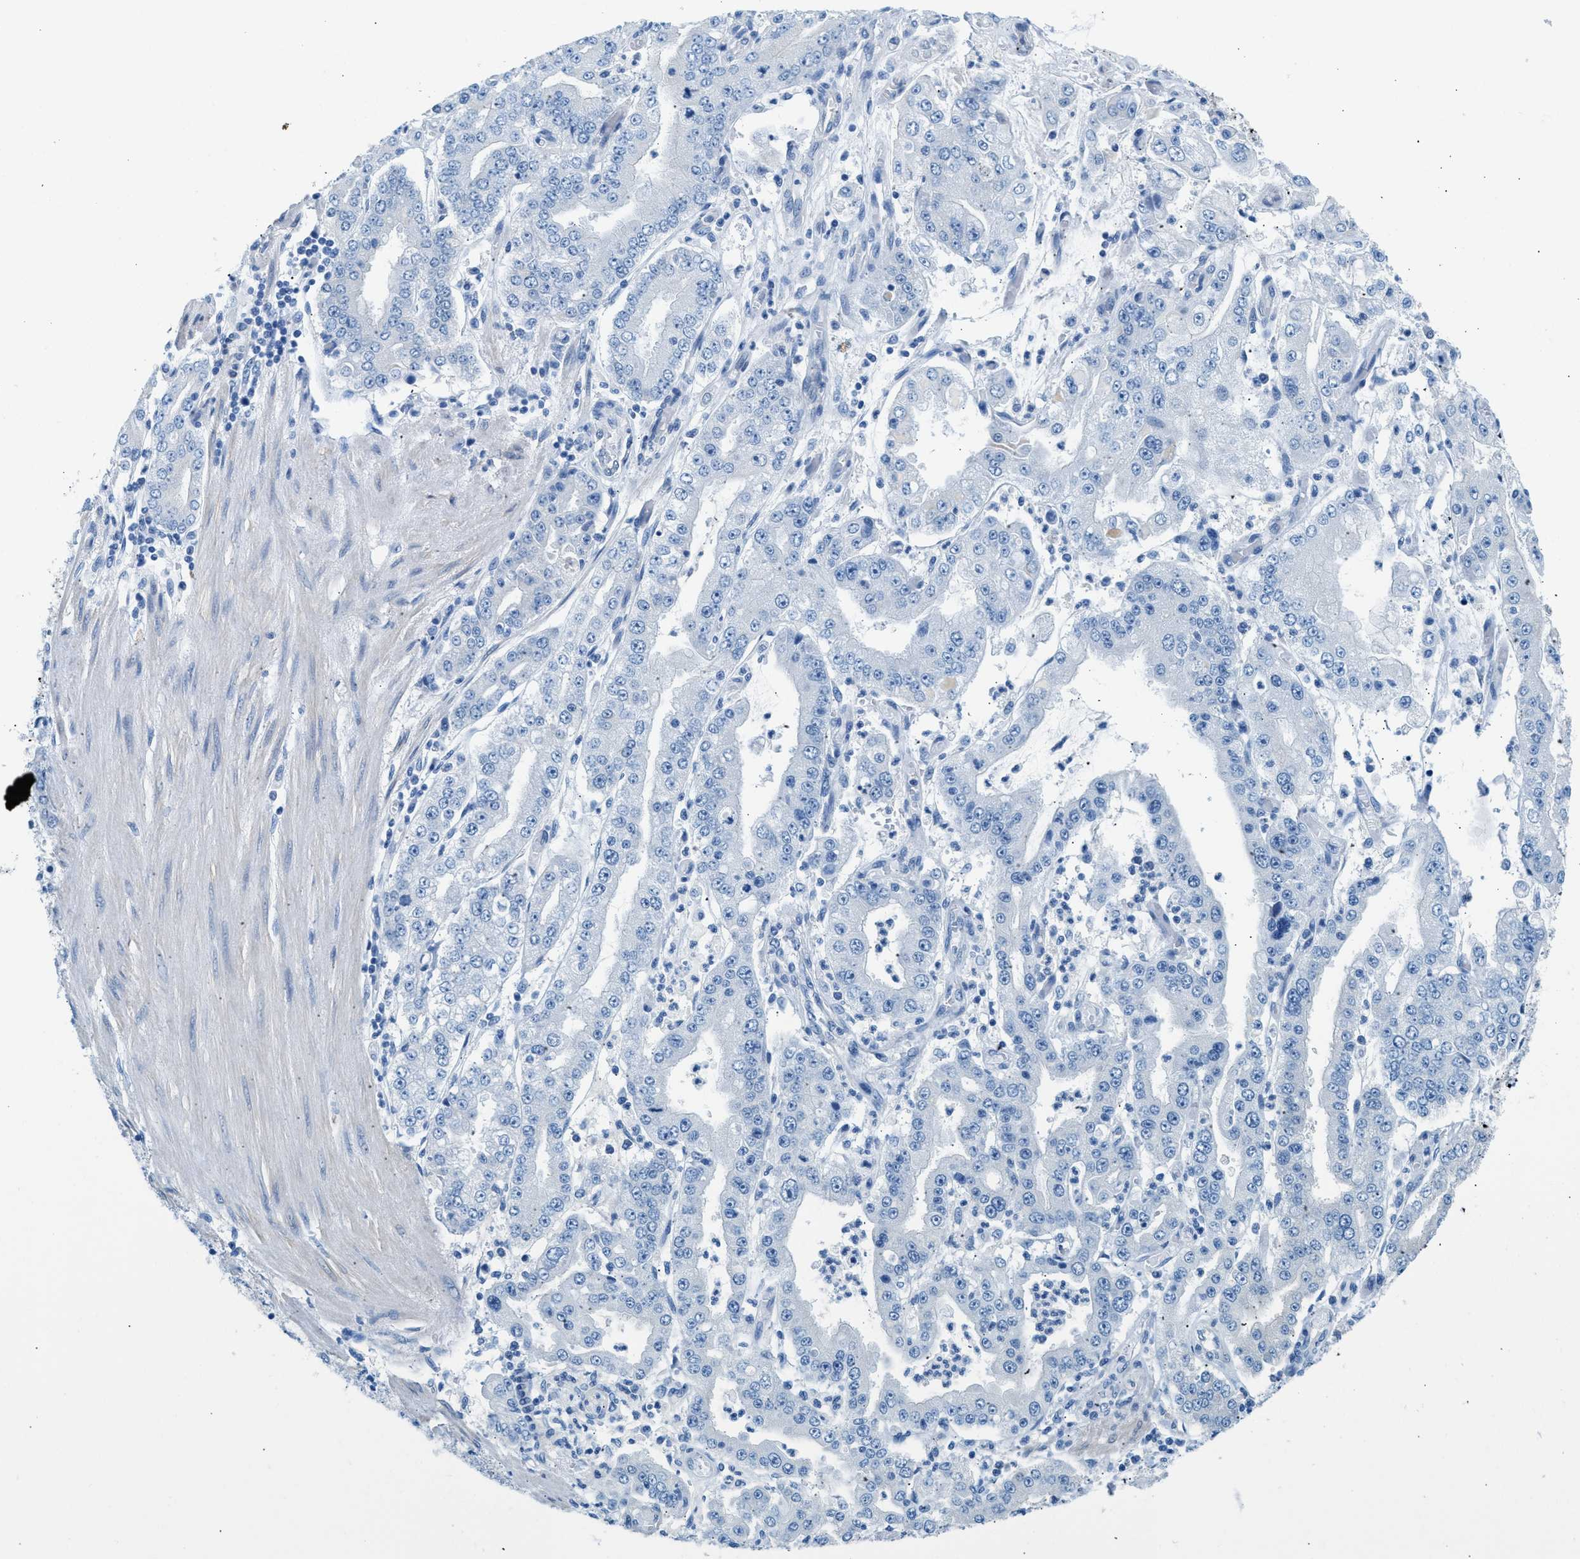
{"staining": {"intensity": "negative", "quantity": "none", "location": "none"}, "tissue": "stomach cancer", "cell_type": "Tumor cells", "image_type": "cancer", "snomed": [{"axis": "morphology", "description": "Adenocarcinoma, NOS"}, {"axis": "topography", "description": "Stomach"}], "caption": "Immunohistochemistry photomicrograph of stomach adenocarcinoma stained for a protein (brown), which reveals no expression in tumor cells.", "gene": "SPAM1", "patient": {"sex": "male", "age": 76}}